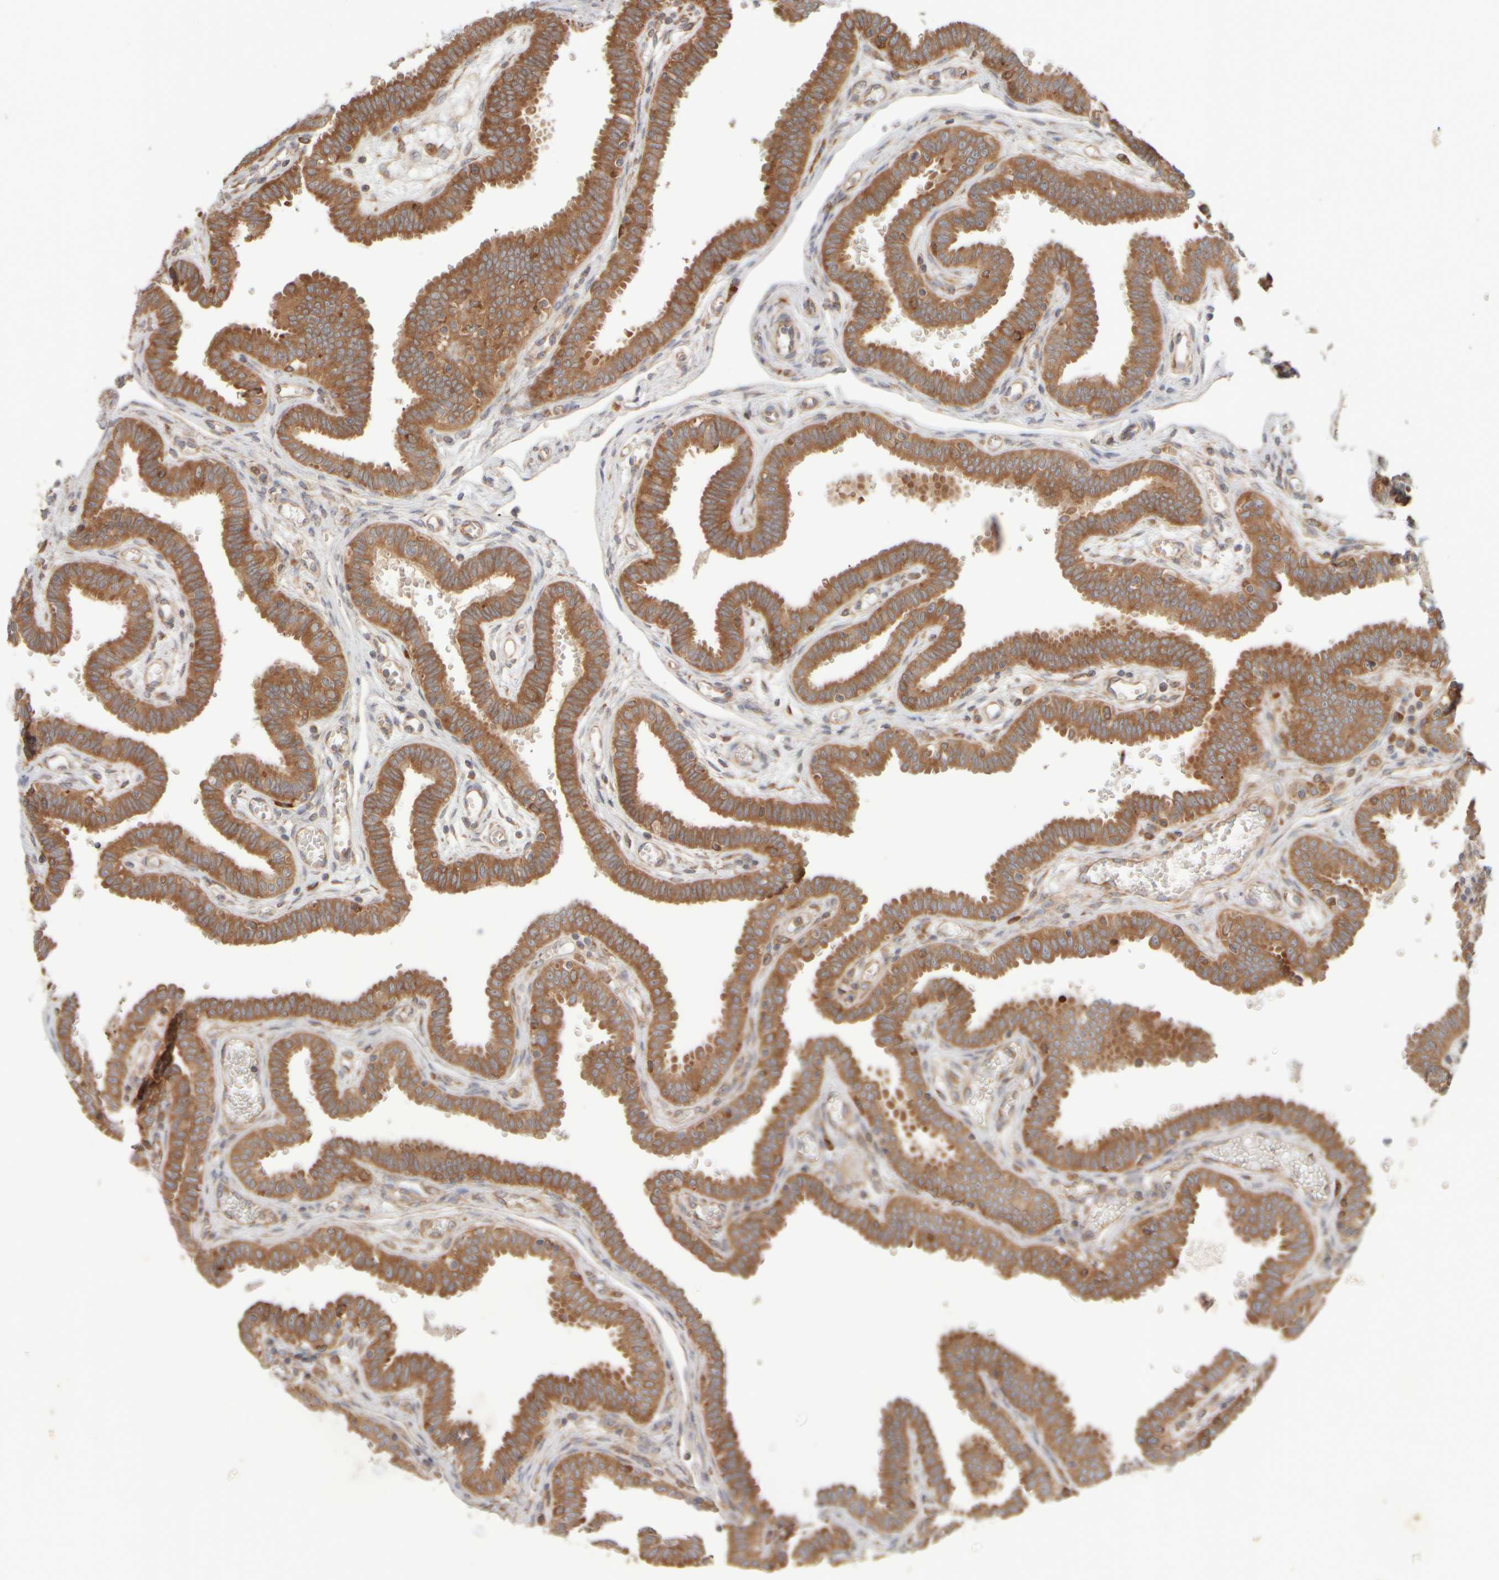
{"staining": {"intensity": "strong", "quantity": ">75%", "location": "cytoplasmic/membranous"}, "tissue": "fallopian tube", "cell_type": "Glandular cells", "image_type": "normal", "snomed": [{"axis": "morphology", "description": "Normal tissue, NOS"}, {"axis": "topography", "description": "Fallopian tube"}], "caption": "Fallopian tube stained with immunohistochemistry reveals strong cytoplasmic/membranous expression in approximately >75% of glandular cells.", "gene": "EIF2B3", "patient": {"sex": "female", "age": 32}}